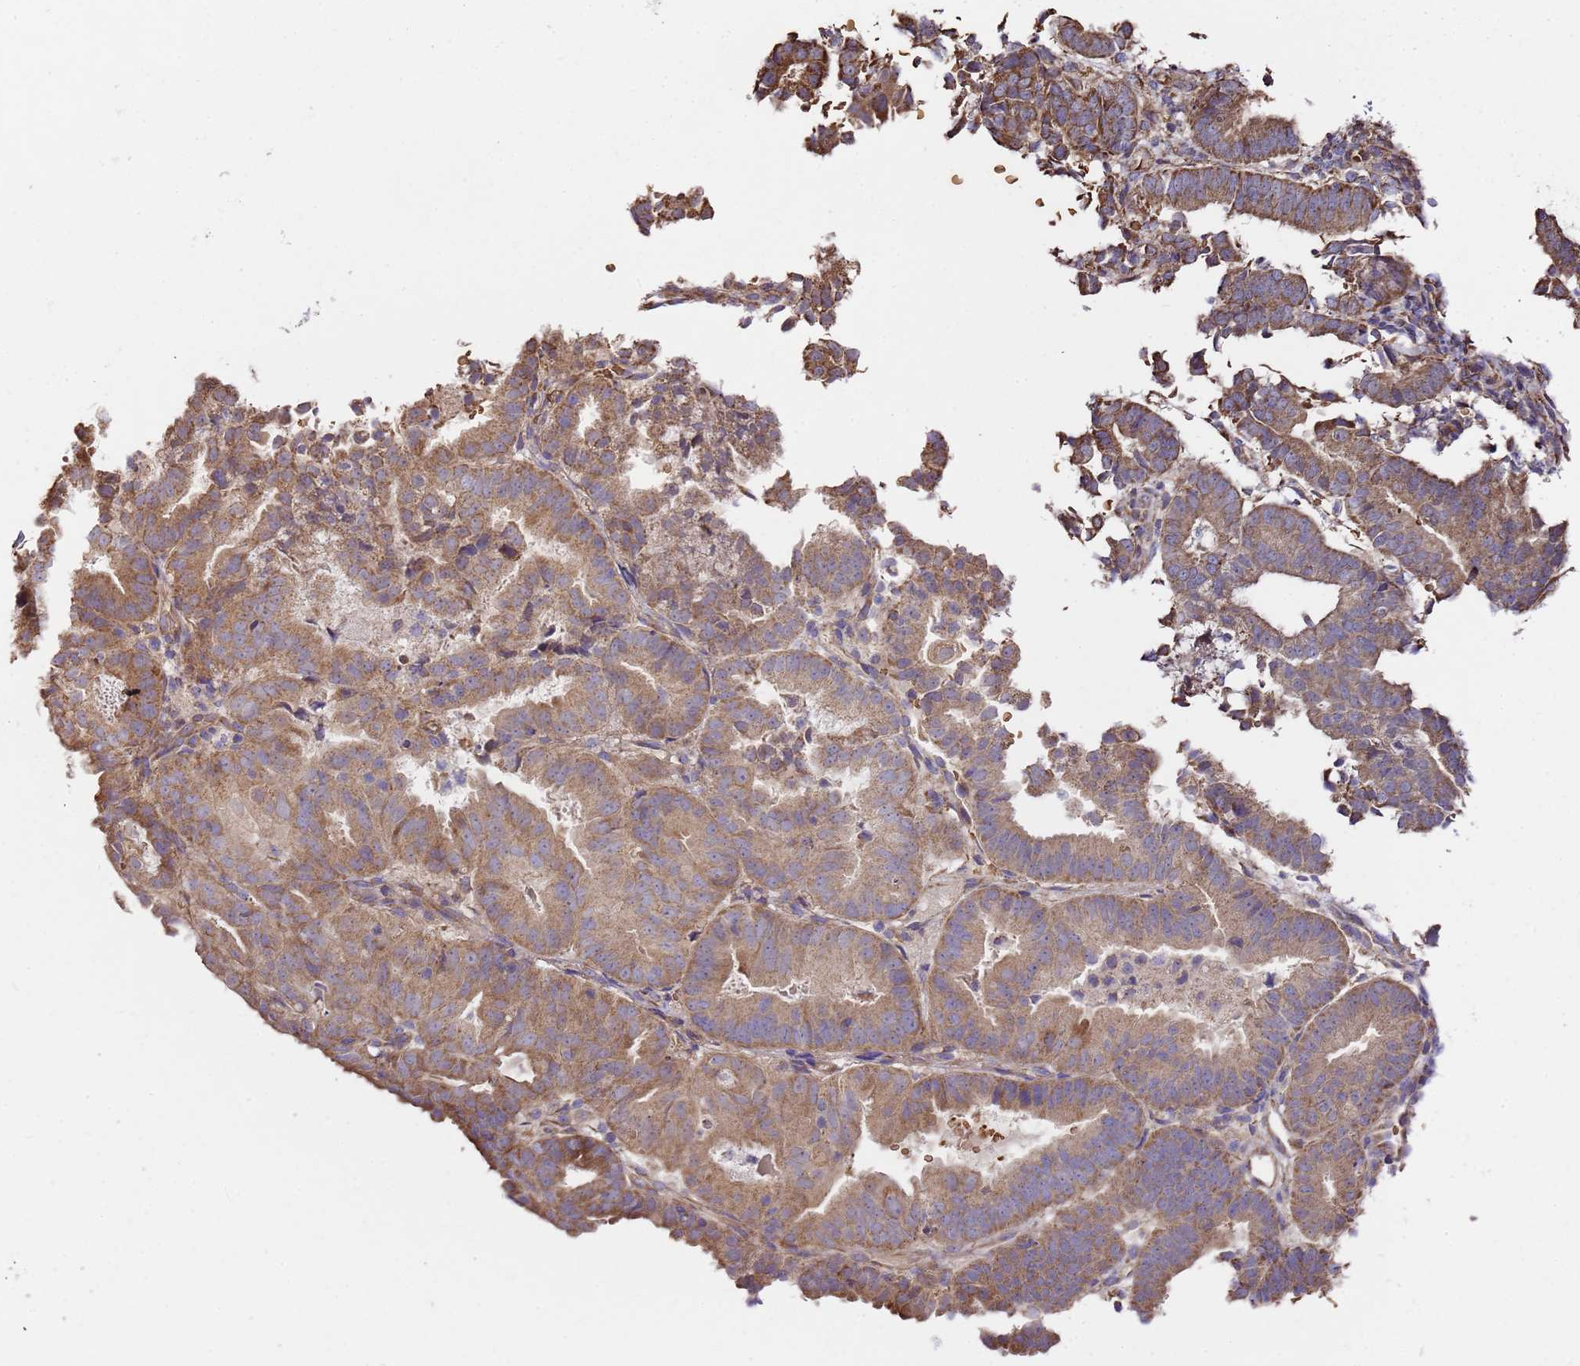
{"staining": {"intensity": "strong", "quantity": ">75%", "location": "cytoplasmic/membranous"}, "tissue": "endometrial cancer", "cell_type": "Tumor cells", "image_type": "cancer", "snomed": [{"axis": "morphology", "description": "Adenocarcinoma, NOS"}, {"axis": "topography", "description": "Endometrium"}], "caption": "Immunohistochemistry (IHC) of human adenocarcinoma (endometrial) reveals high levels of strong cytoplasmic/membranous positivity in approximately >75% of tumor cells.", "gene": "LRRIQ1", "patient": {"sex": "female", "age": 70}}